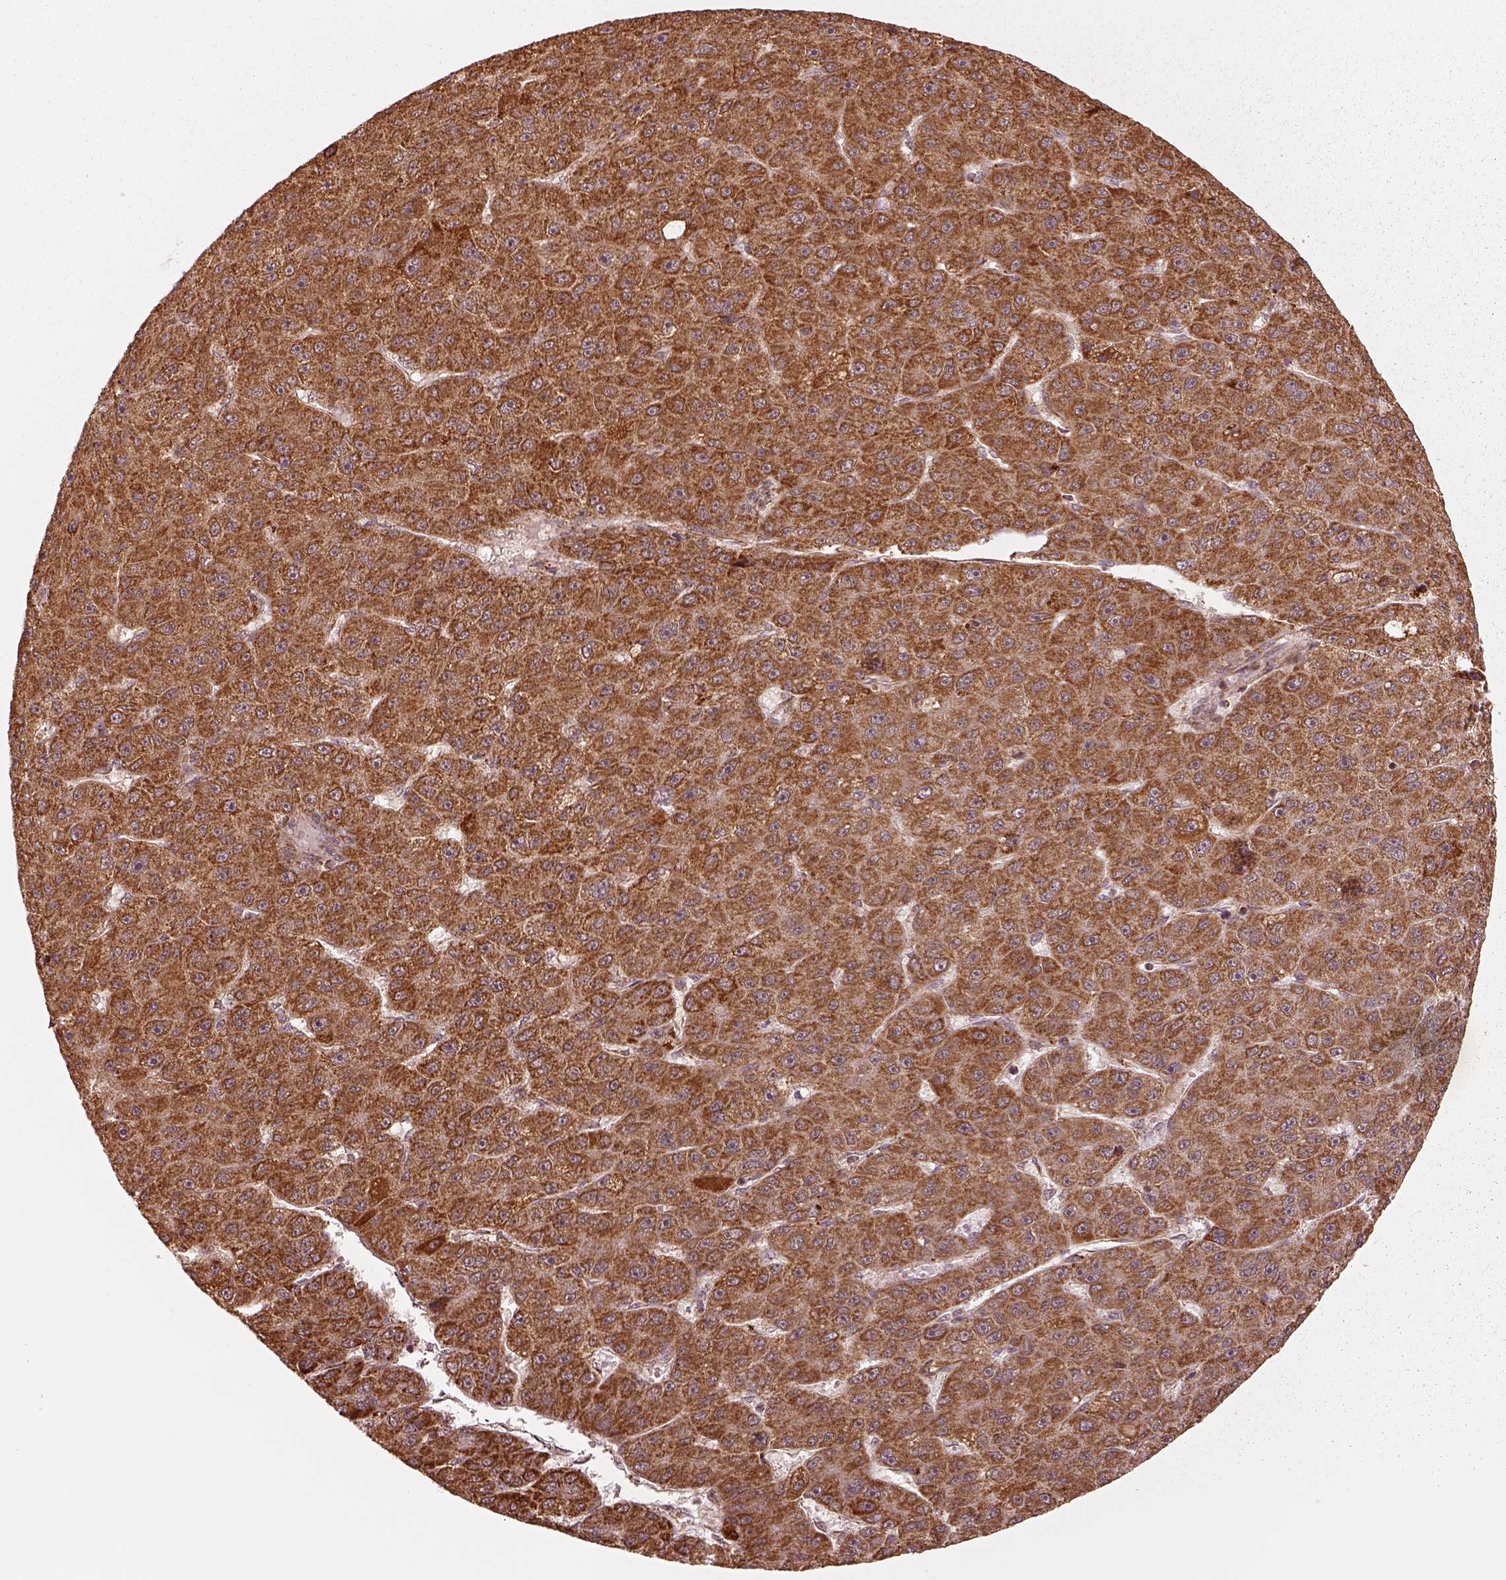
{"staining": {"intensity": "moderate", "quantity": ">75%", "location": "cytoplasmic/membranous"}, "tissue": "liver cancer", "cell_type": "Tumor cells", "image_type": "cancer", "snomed": [{"axis": "morphology", "description": "Carcinoma, Hepatocellular, NOS"}, {"axis": "topography", "description": "Liver"}], "caption": "About >75% of tumor cells in human liver cancer (hepatocellular carcinoma) display moderate cytoplasmic/membranous protein expression as visualized by brown immunohistochemical staining.", "gene": "SEL1L3", "patient": {"sex": "male", "age": 67}}